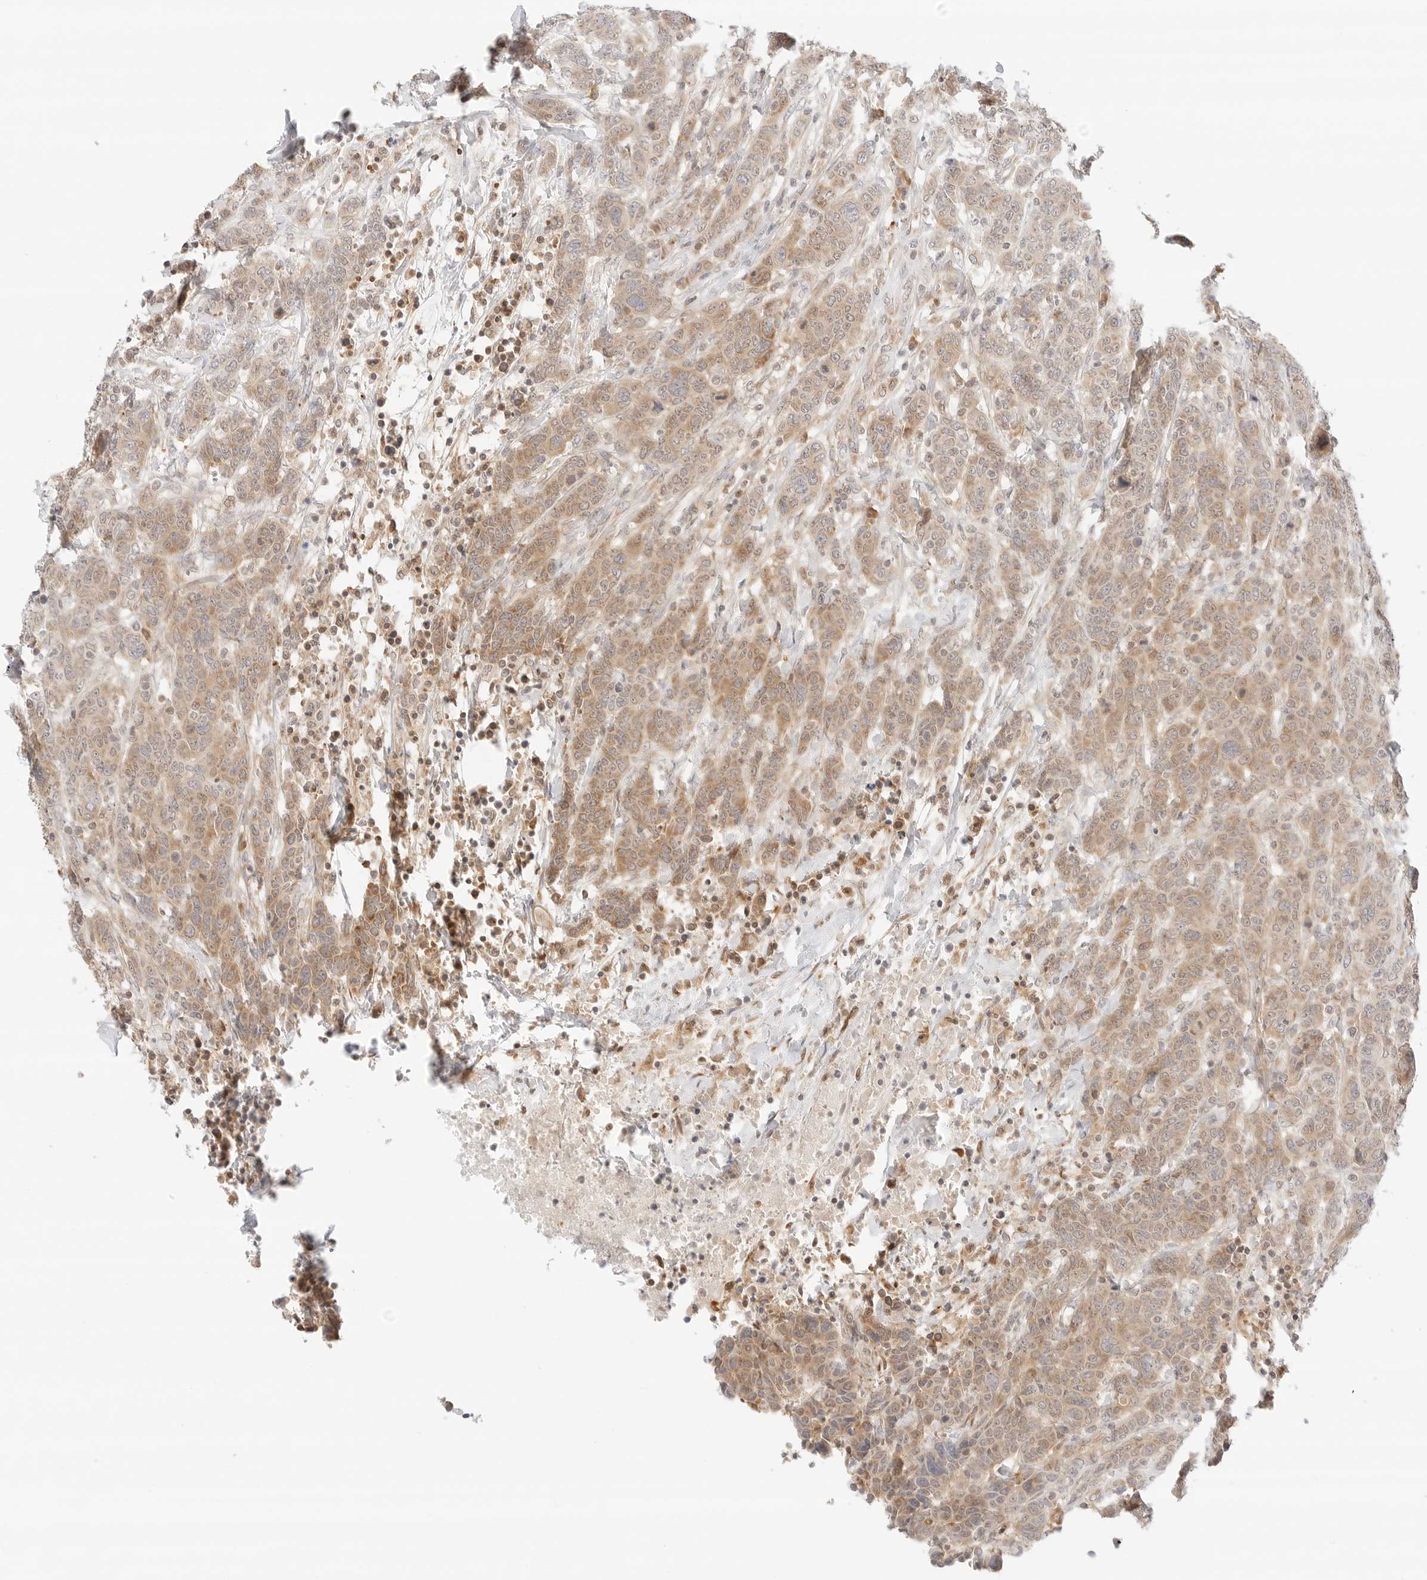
{"staining": {"intensity": "moderate", "quantity": ">75%", "location": "cytoplasmic/membranous"}, "tissue": "breast cancer", "cell_type": "Tumor cells", "image_type": "cancer", "snomed": [{"axis": "morphology", "description": "Duct carcinoma"}, {"axis": "topography", "description": "Breast"}], "caption": "This is an image of immunohistochemistry staining of infiltrating ductal carcinoma (breast), which shows moderate positivity in the cytoplasmic/membranous of tumor cells.", "gene": "ERO1B", "patient": {"sex": "female", "age": 37}}